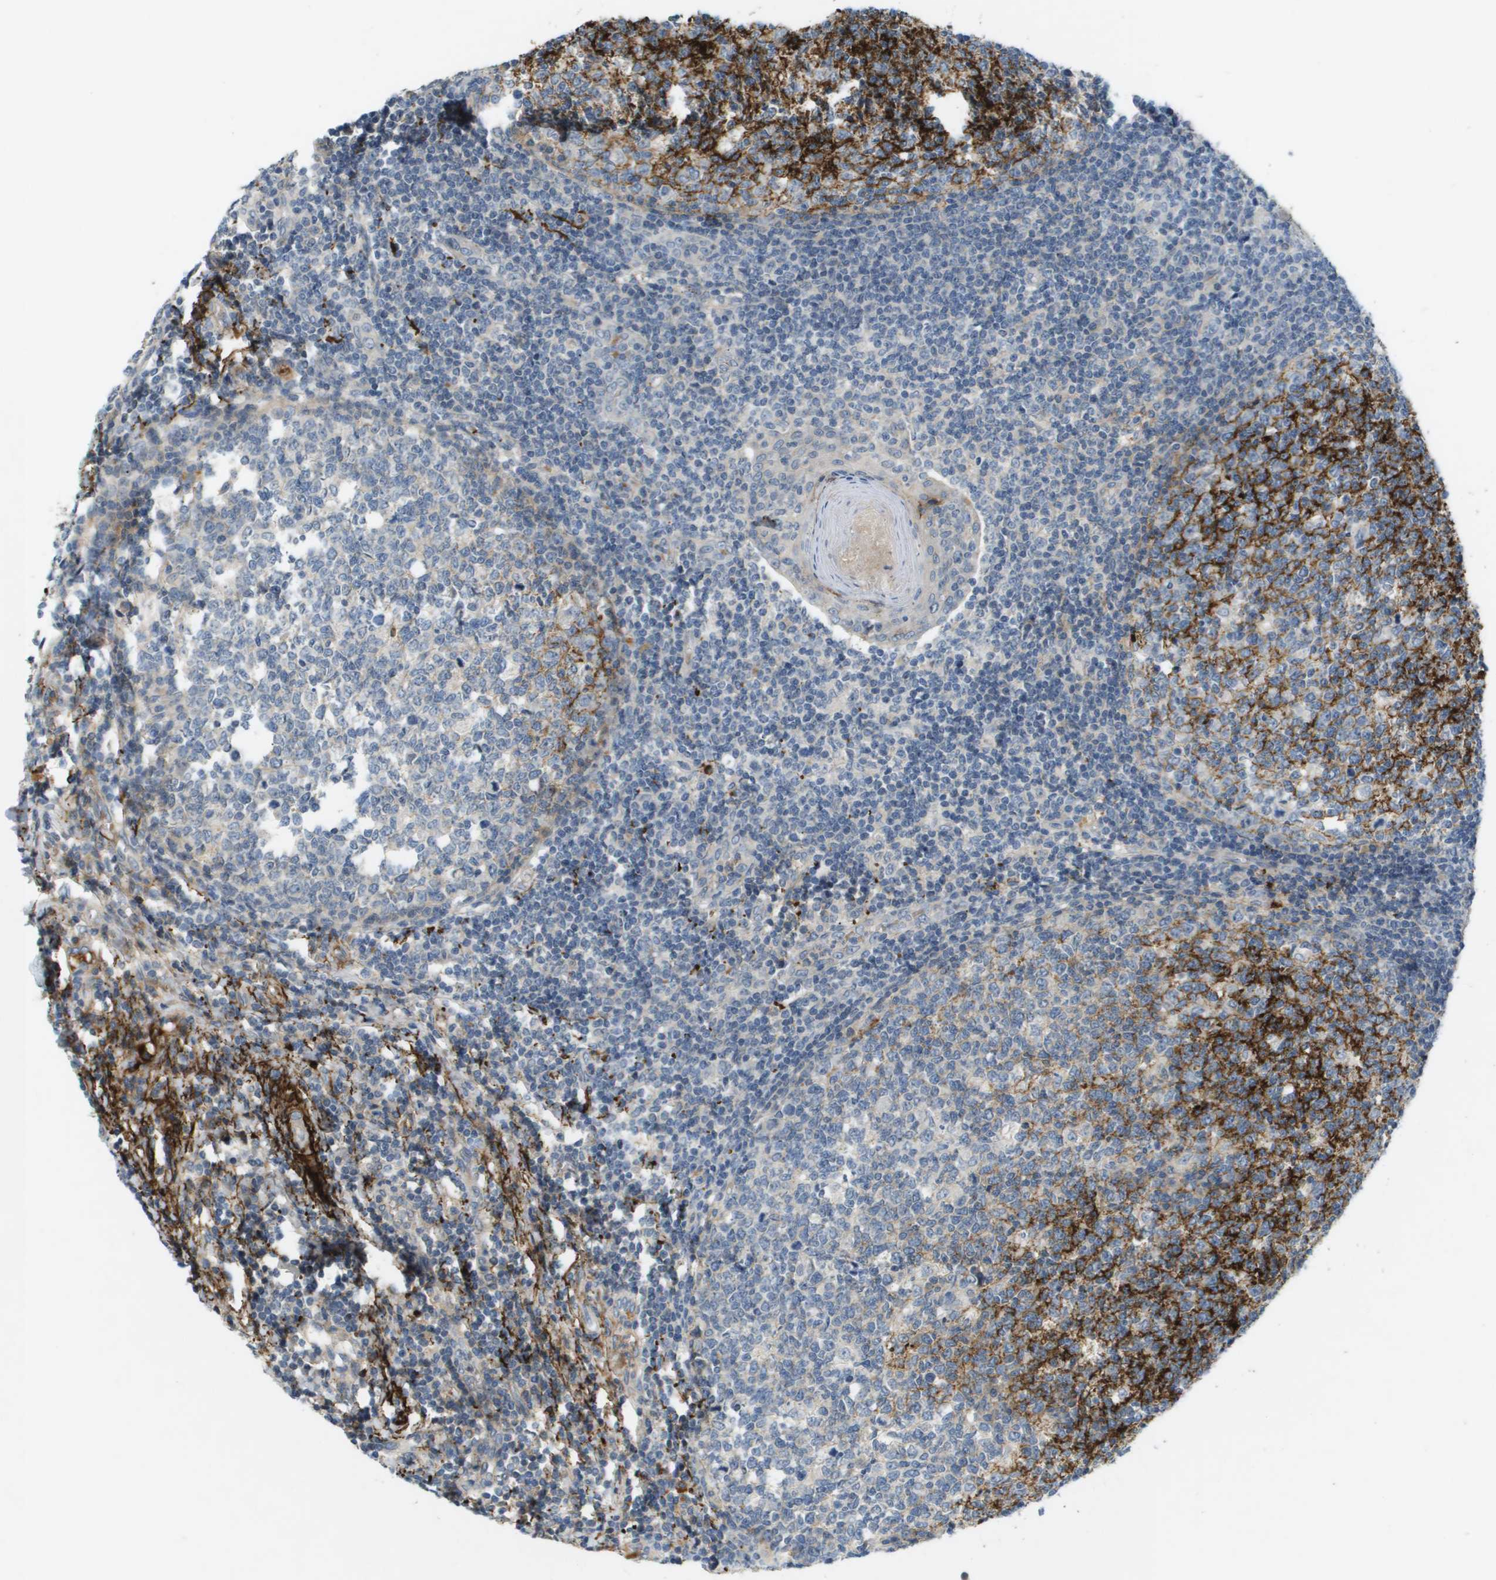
{"staining": {"intensity": "negative", "quantity": "none", "location": "none"}, "tissue": "tonsil", "cell_type": "Germinal center cells", "image_type": "normal", "snomed": [{"axis": "morphology", "description": "Normal tissue, NOS"}, {"axis": "topography", "description": "Tonsil"}], "caption": "Immunohistochemistry (IHC) histopathology image of unremarkable human tonsil stained for a protein (brown), which reveals no expression in germinal center cells.", "gene": "VTN", "patient": {"sex": "female", "age": 19}}